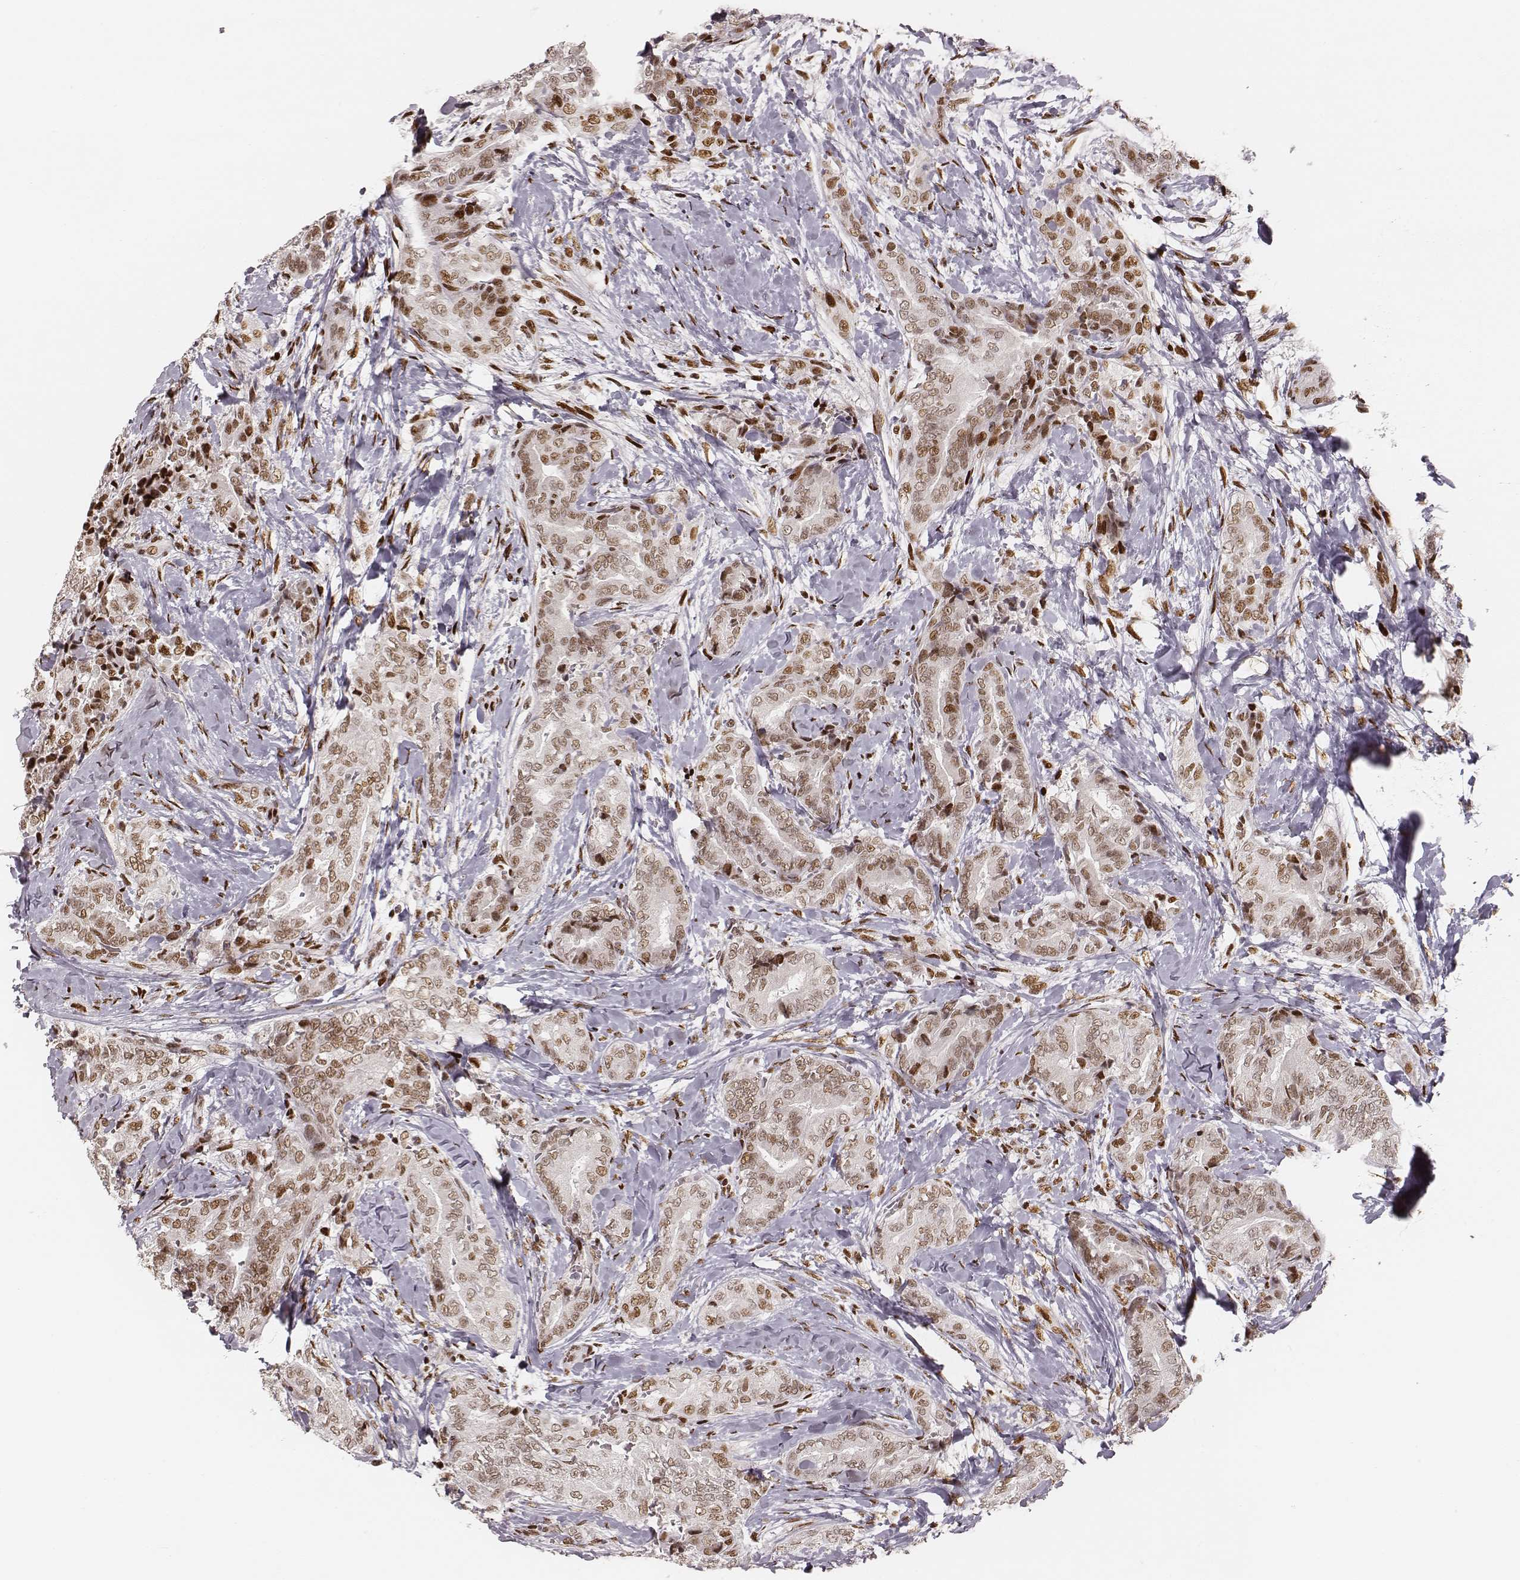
{"staining": {"intensity": "moderate", "quantity": ">75%", "location": "nuclear"}, "tissue": "thyroid cancer", "cell_type": "Tumor cells", "image_type": "cancer", "snomed": [{"axis": "morphology", "description": "Papillary adenocarcinoma, NOS"}, {"axis": "topography", "description": "Thyroid gland"}], "caption": "IHC staining of thyroid cancer, which shows medium levels of moderate nuclear positivity in approximately >75% of tumor cells indicating moderate nuclear protein expression. The staining was performed using DAB (brown) for protein detection and nuclei were counterstained in hematoxylin (blue).", "gene": "HNRNPC", "patient": {"sex": "male", "age": 61}}